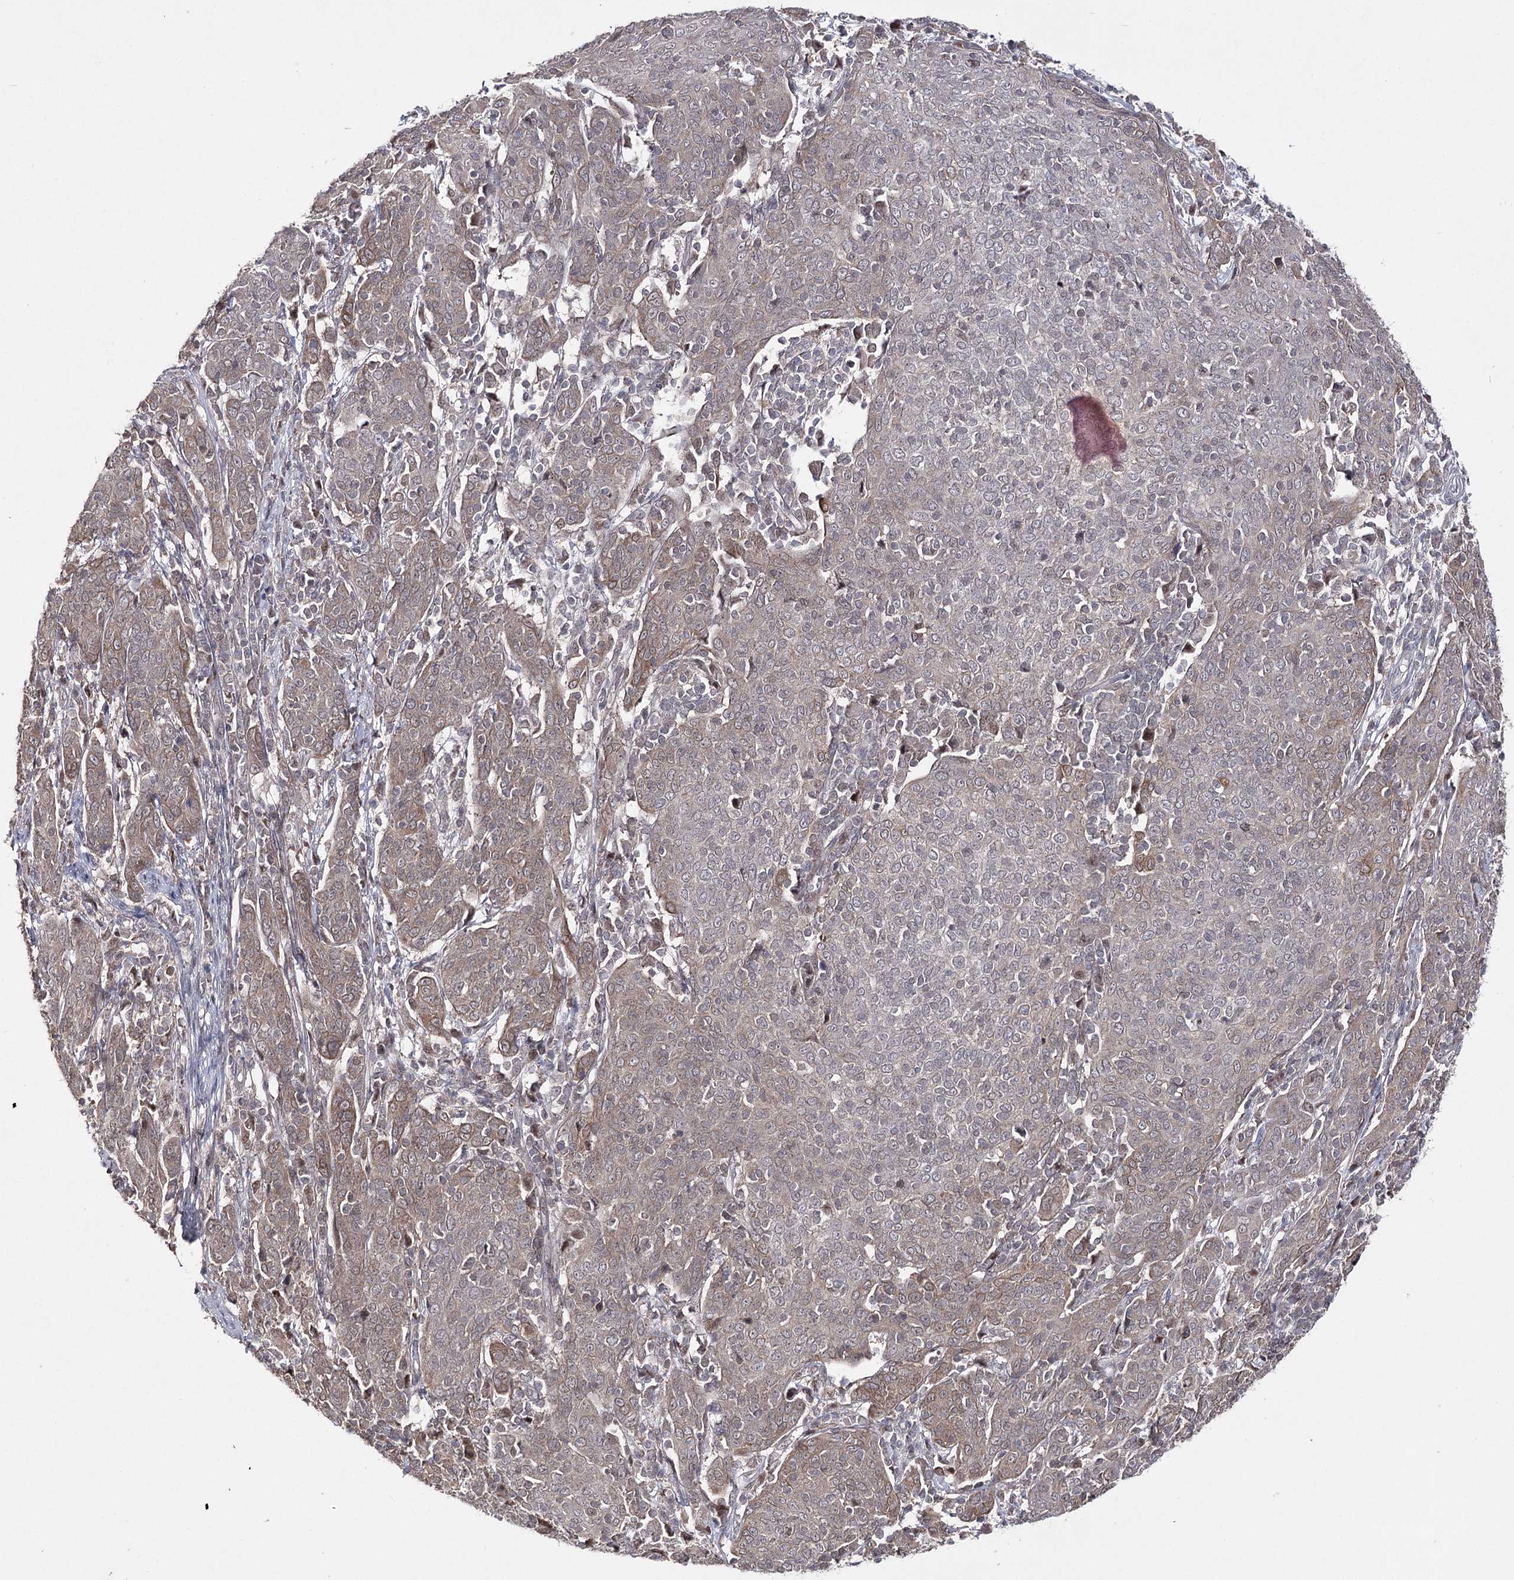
{"staining": {"intensity": "weak", "quantity": ">75%", "location": "cytoplasmic/membranous"}, "tissue": "cervical cancer", "cell_type": "Tumor cells", "image_type": "cancer", "snomed": [{"axis": "morphology", "description": "Squamous cell carcinoma, NOS"}, {"axis": "topography", "description": "Cervix"}], "caption": "IHC histopathology image of human squamous cell carcinoma (cervical) stained for a protein (brown), which demonstrates low levels of weak cytoplasmic/membranous expression in about >75% of tumor cells.", "gene": "HSD11B2", "patient": {"sex": "female", "age": 67}}